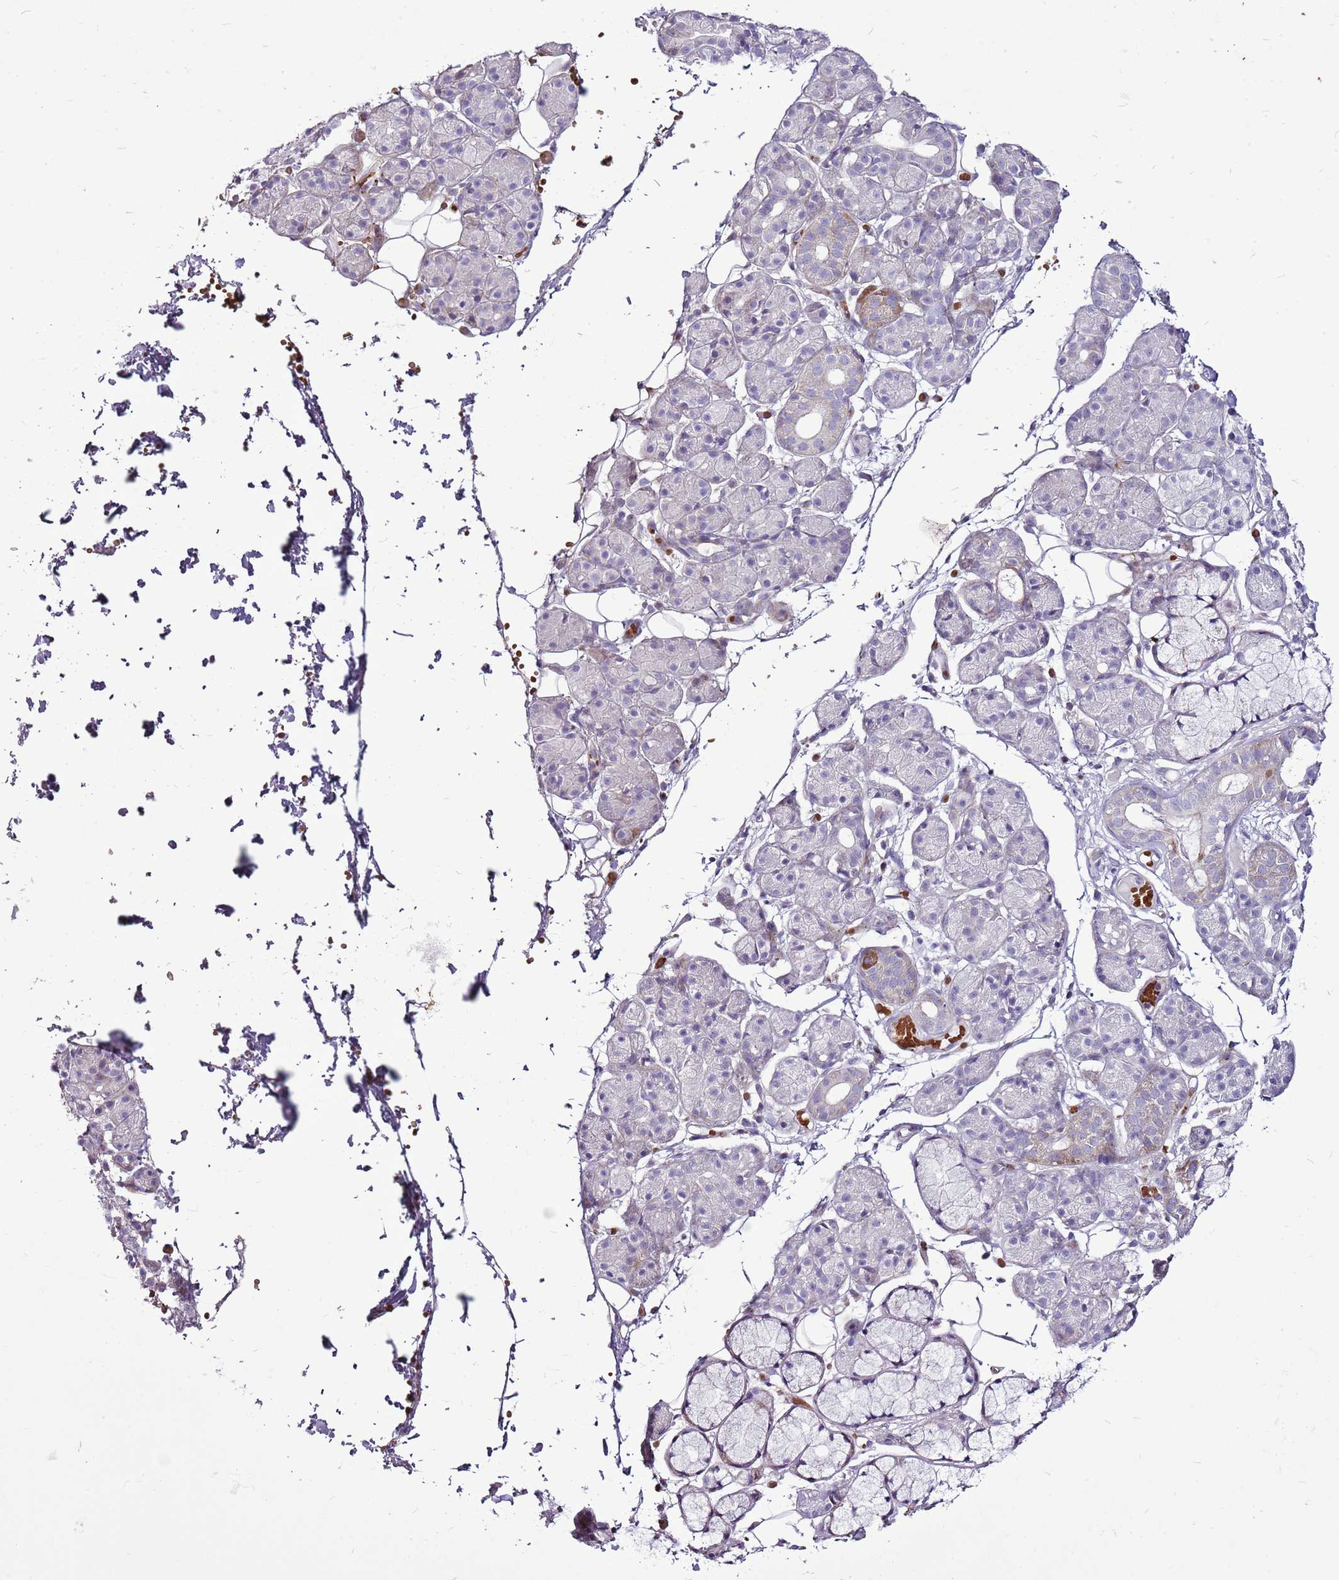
{"staining": {"intensity": "negative", "quantity": "none", "location": "none"}, "tissue": "salivary gland", "cell_type": "Glandular cells", "image_type": "normal", "snomed": [{"axis": "morphology", "description": "Normal tissue, NOS"}, {"axis": "topography", "description": "Salivary gland"}], "caption": "Immunohistochemistry (IHC) histopathology image of unremarkable salivary gland: human salivary gland stained with DAB demonstrates no significant protein expression in glandular cells.", "gene": "CHAC2", "patient": {"sex": "male", "age": 63}}